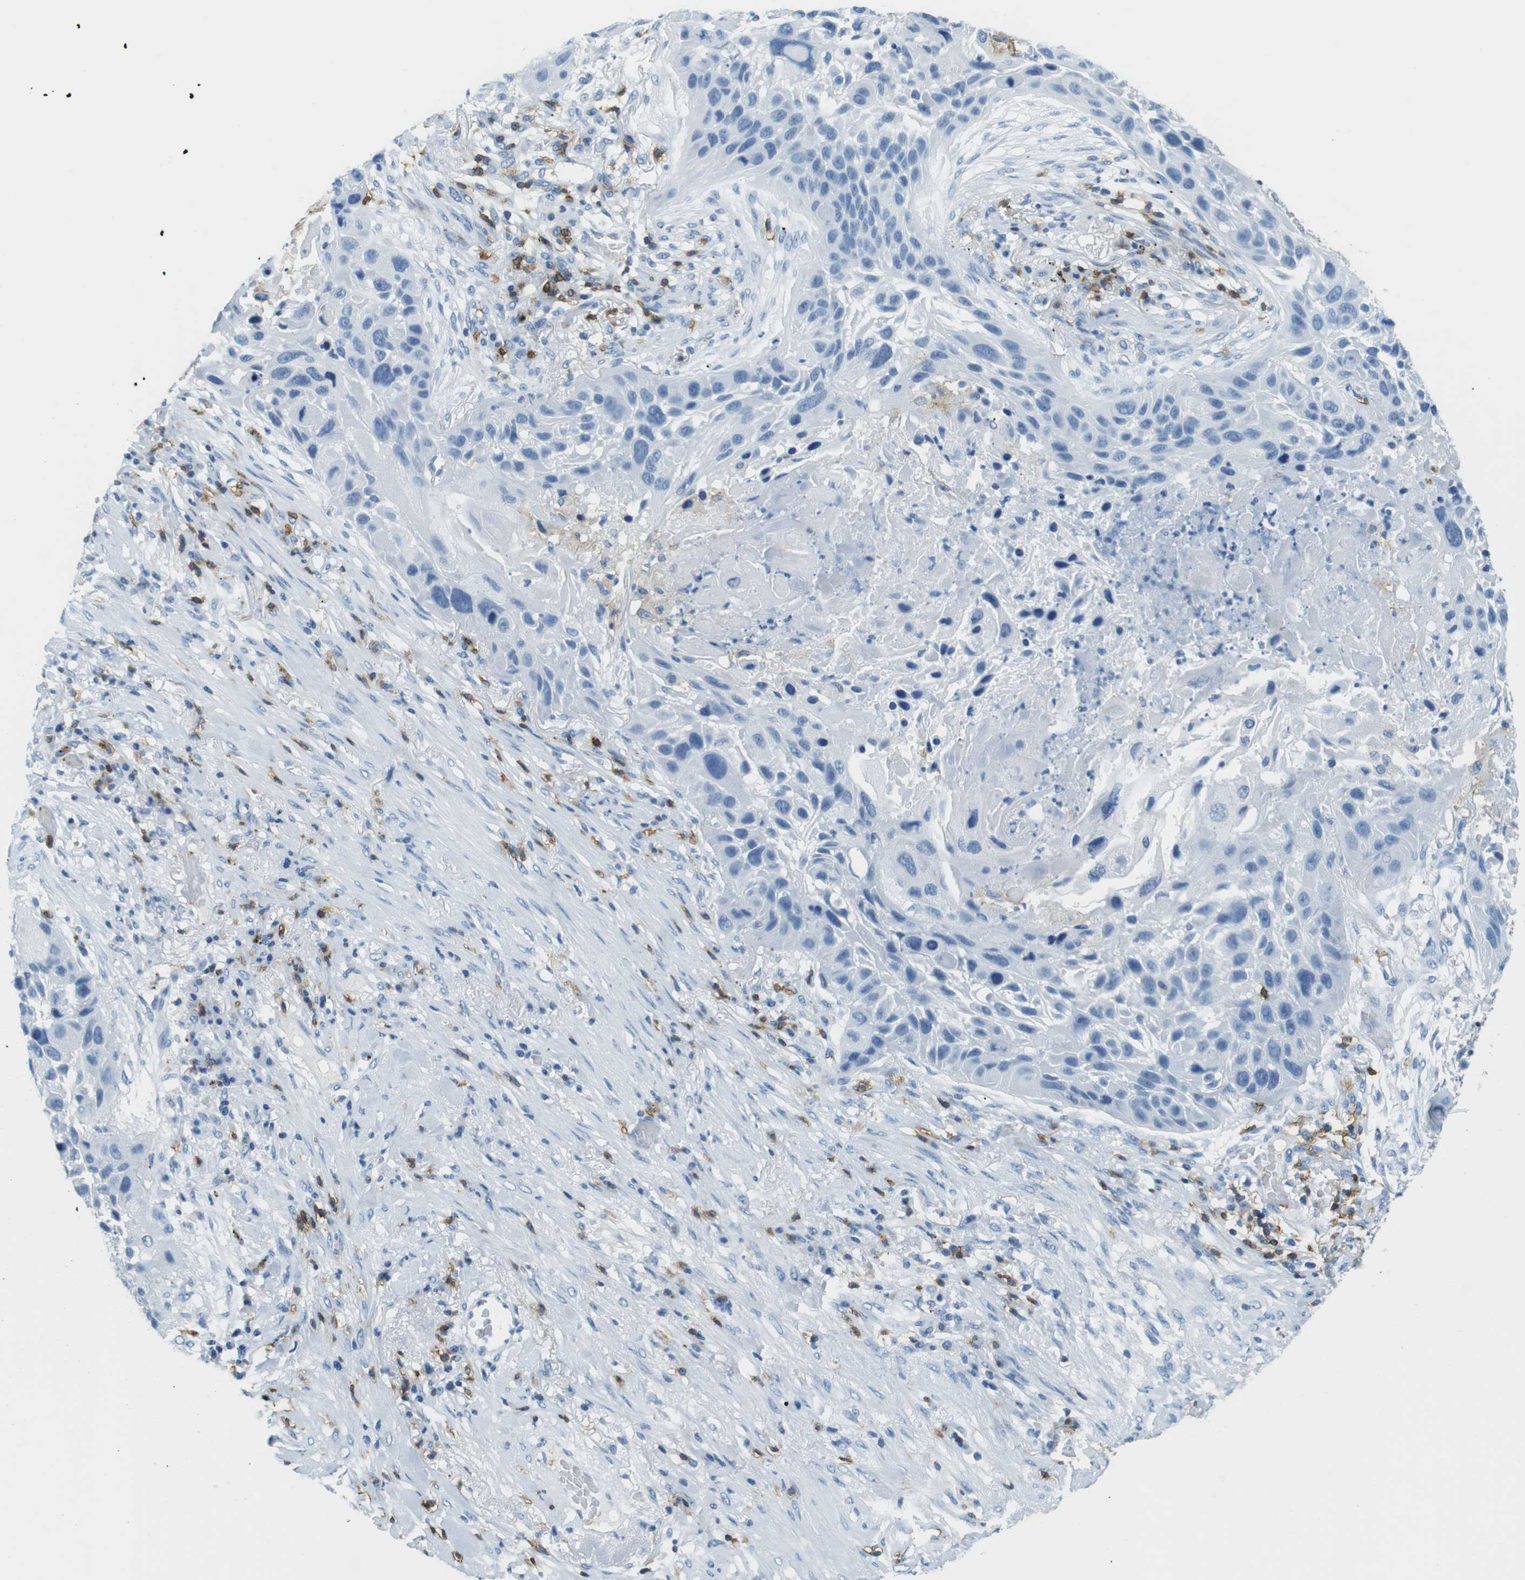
{"staining": {"intensity": "negative", "quantity": "none", "location": "none"}, "tissue": "lung cancer", "cell_type": "Tumor cells", "image_type": "cancer", "snomed": [{"axis": "morphology", "description": "Squamous cell carcinoma, NOS"}, {"axis": "topography", "description": "Lung"}], "caption": "IHC micrograph of neoplastic tissue: lung cancer stained with DAB exhibits no significant protein expression in tumor cells. Nuclei are stained in blue.", "gene": "LAT", "patient": {"sex": "male", "age": 57}}